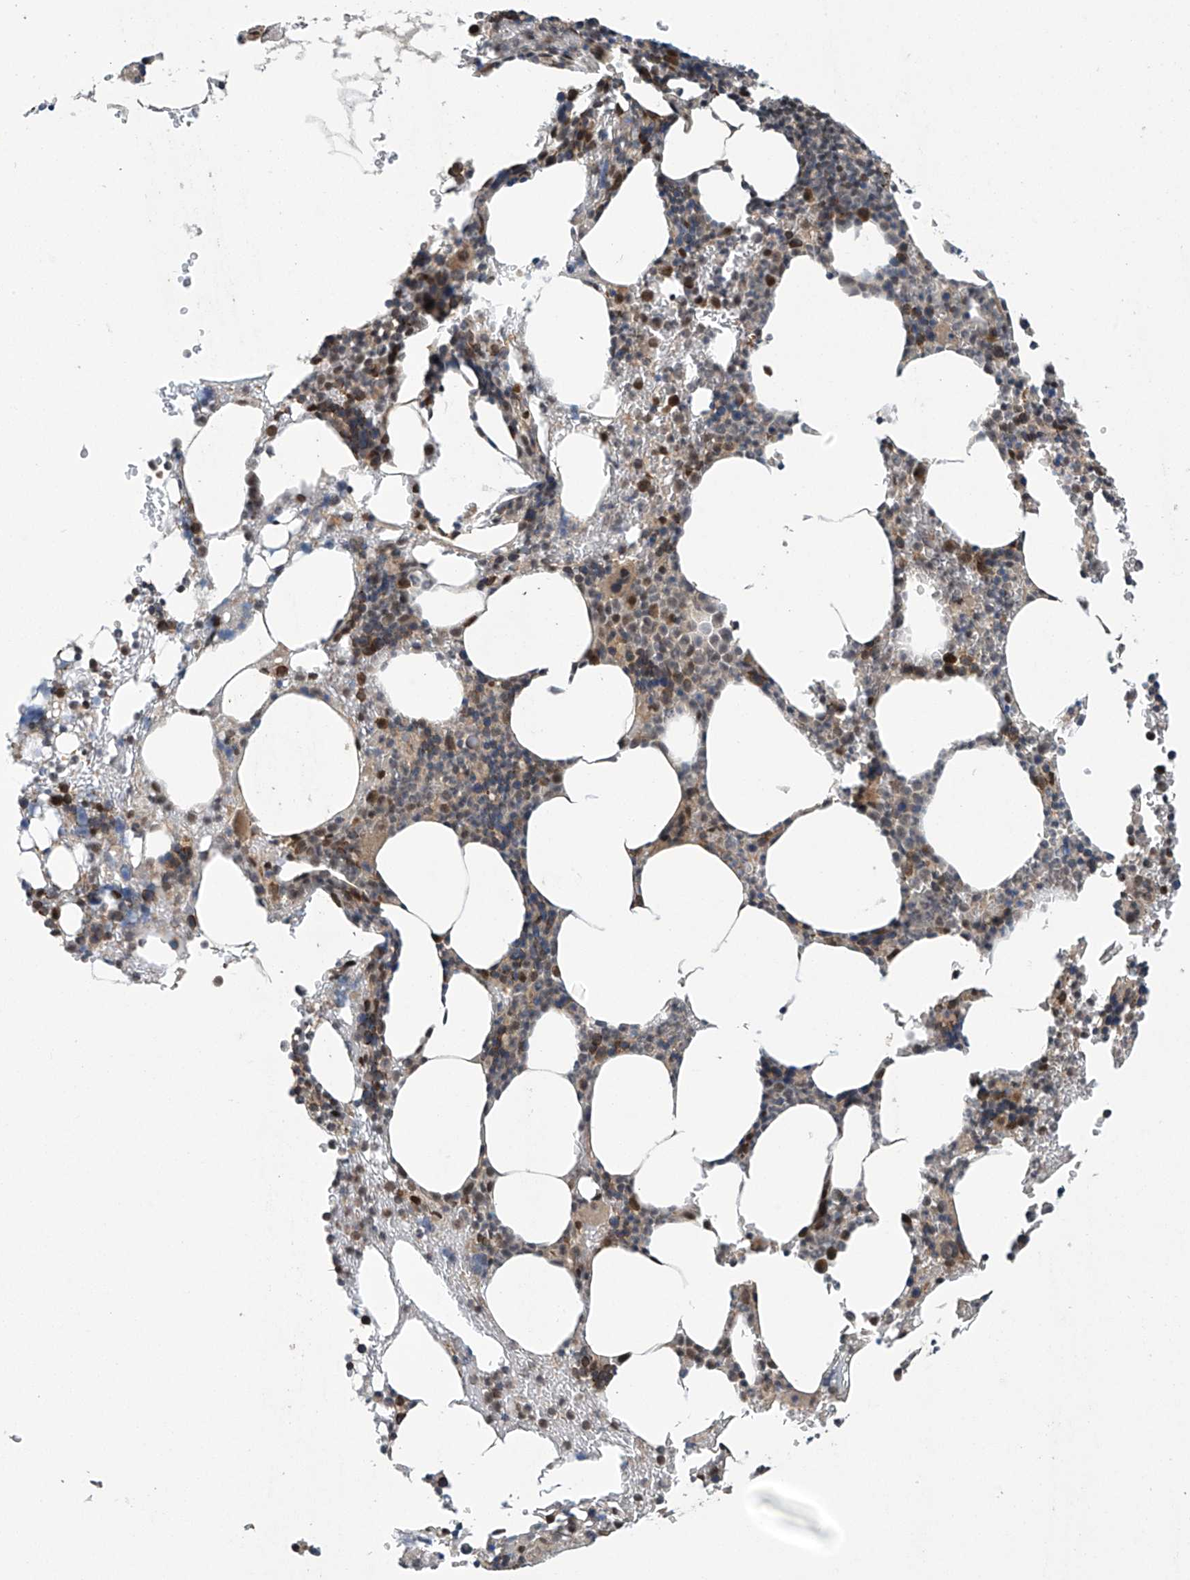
{"staining": {"intensity": "strong", "quantity": "<25%", "location": "cytoplasmic/membranous"}, "tissue": "bone marrow", "cell_type": "Hematopoietic cells", "image_type": "normal", "snomed": [{"axis": "morphology", "description": "Normal tissue, NOS"}, {"axis": "topography", "description": "Bone marrow"}], "caption": "Protein analysis of benign bone marrow displays strong cytoplasmic/membranous staining in about <25% of hematopoietic cells.", "gene": "ABHD13", "patient": {"sex": "male"}}